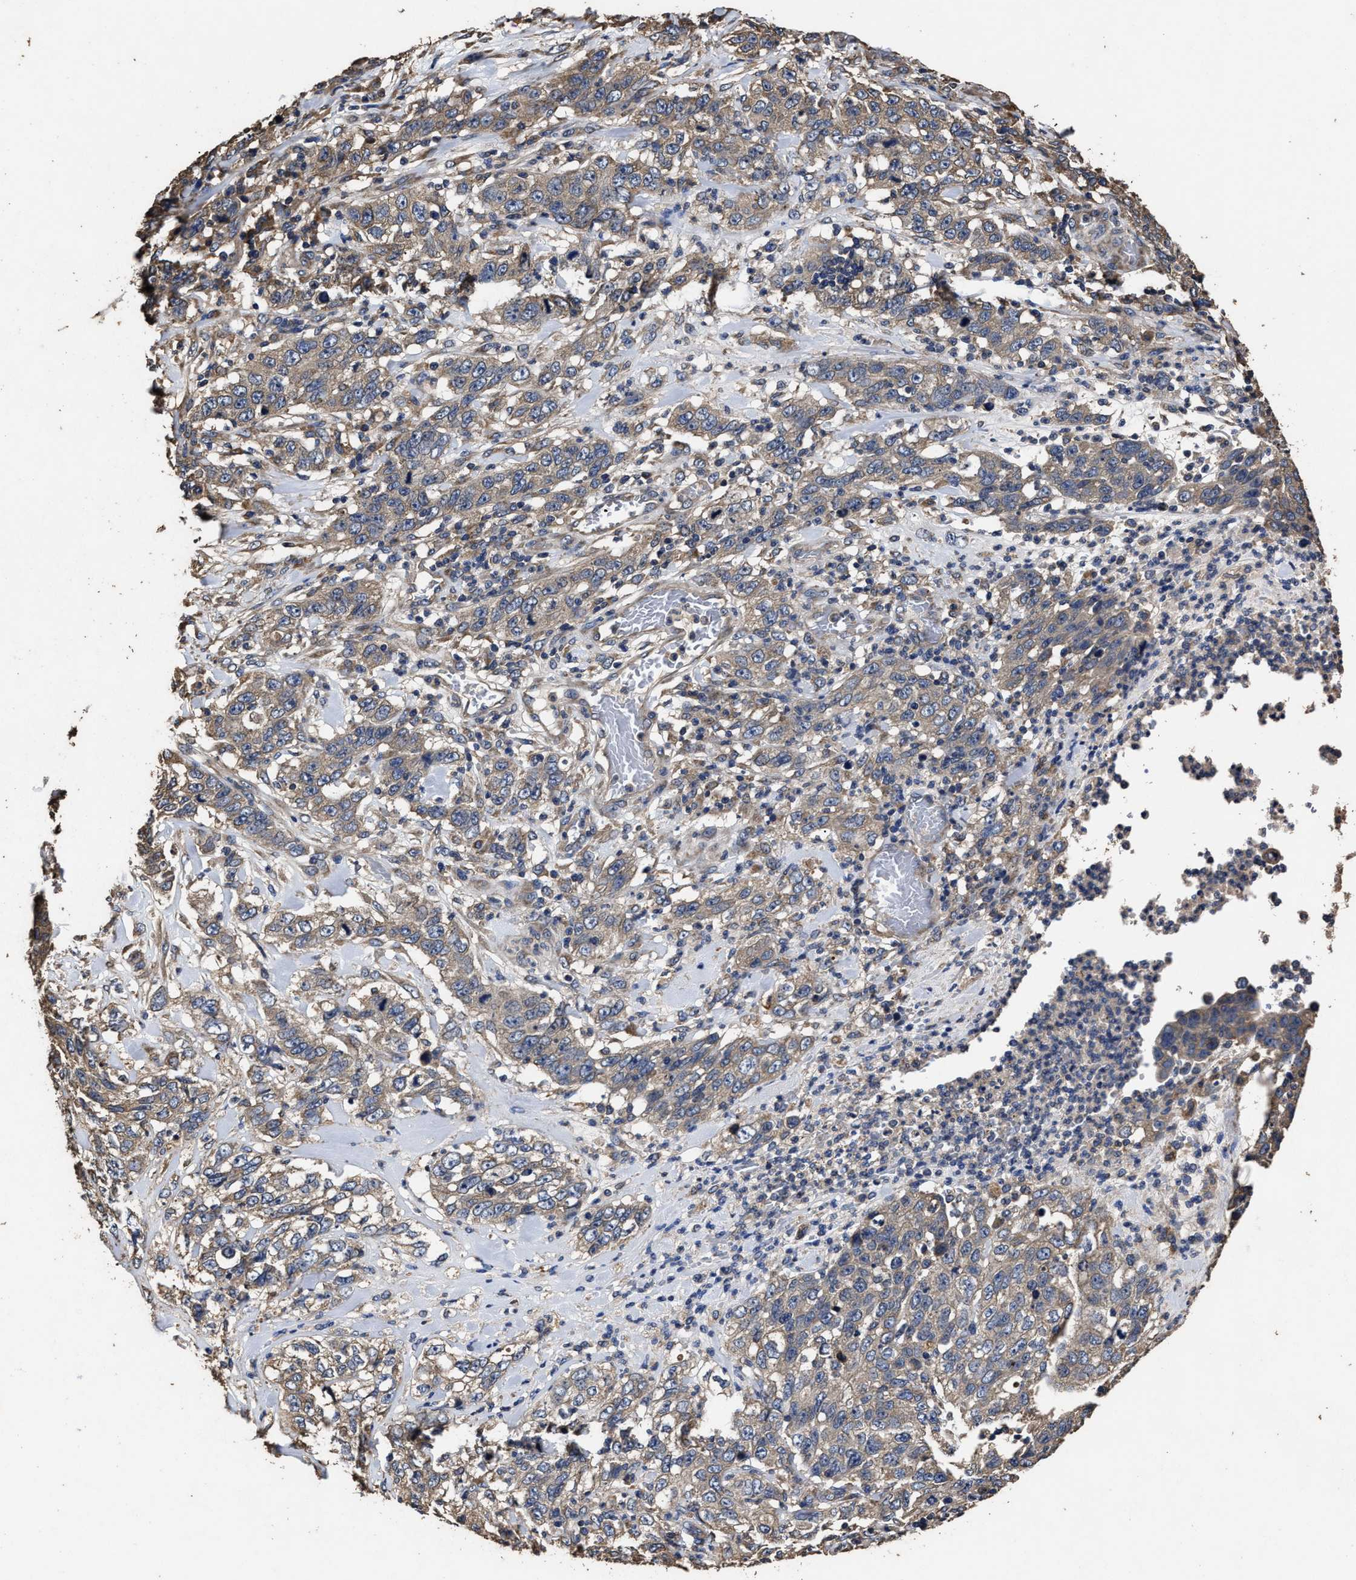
{"staining": {"intensity": "weak", "quantity": ">75%", "location": "cytoplasmic/membranous"}, "tissue": "stomach cancer", "cell_type": "Tumor cells", "image_type": "cancer", "snomed": [{"axis": "morphology", "description": "Adenocarcinoma, NOS"}, {"axis": "topography", "description": "Stomach"}], "caption": "Immunohistochemical staining of stomach cancer demonstrates weak cytoplasmic/membranous protein positivity in about >75% of tumor cells. Immunohistochemistry (ihc) stains the protein in brown and the nuclei are stained blue.", "gene": "PPM1K", "patient": {"sex": "male", "age": 48}}